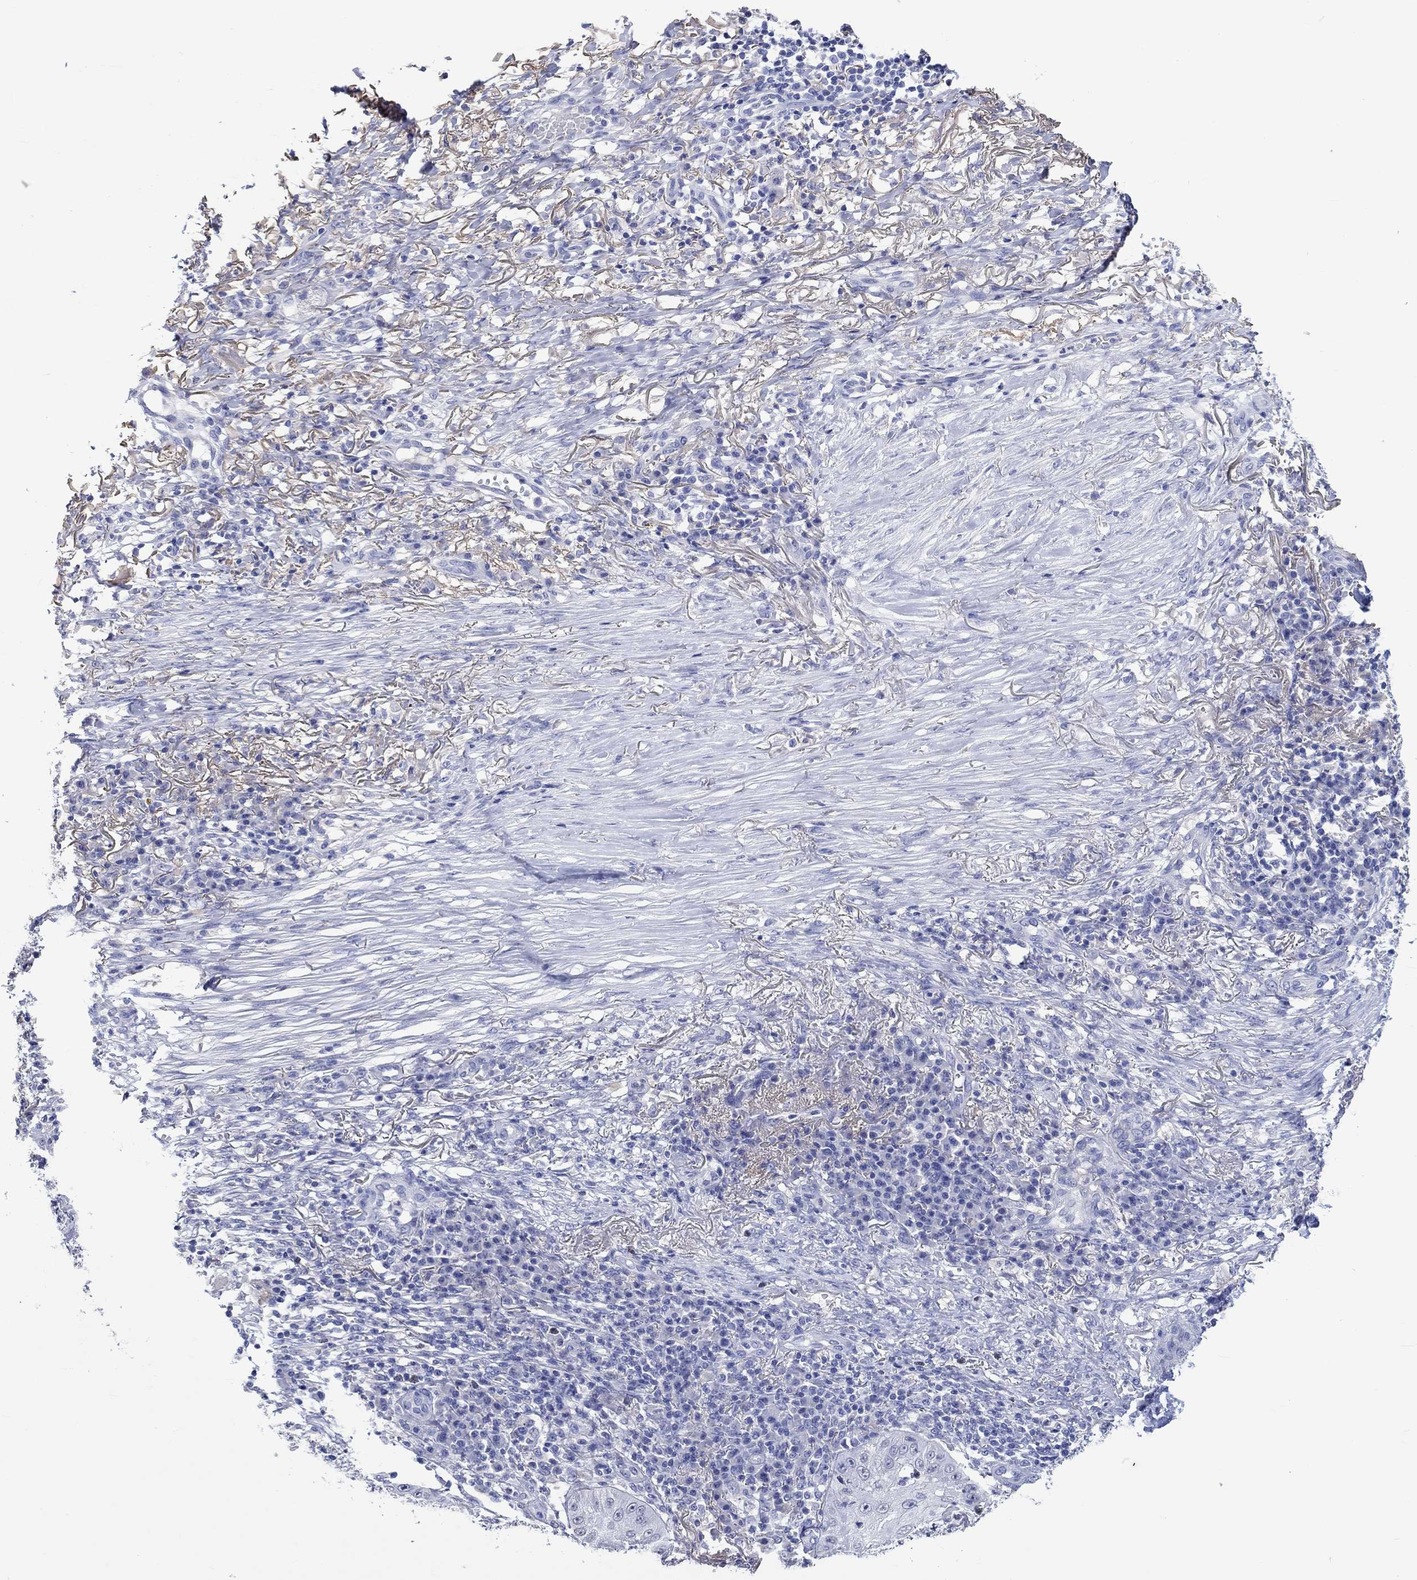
{"staining": {"intensity": "negative", "quantity": "none", "location": "none"}, "tissue": "skin cancer", "cell_type": "Tumor cells", "image_type": "cancer", "snomed": [{"axis": "morphology", "description": "Squamous cell carcinoma, NOS"}, {"axis": "topography", "description": "Skin"}], "caption": "Skin cancer (squamous cell carcinoma) was stained to show a protein in brown. There is no significant expression in tumor cells. Brightfield microscopy of immunohistochemistry (IHC) stained with DAB (3,3'-diaminobenzidine) (brown) and hematoxylin (blue), captured at high magnification.", "gene": "KLHL35", "patient": {"sex": "male", "age": 70}}